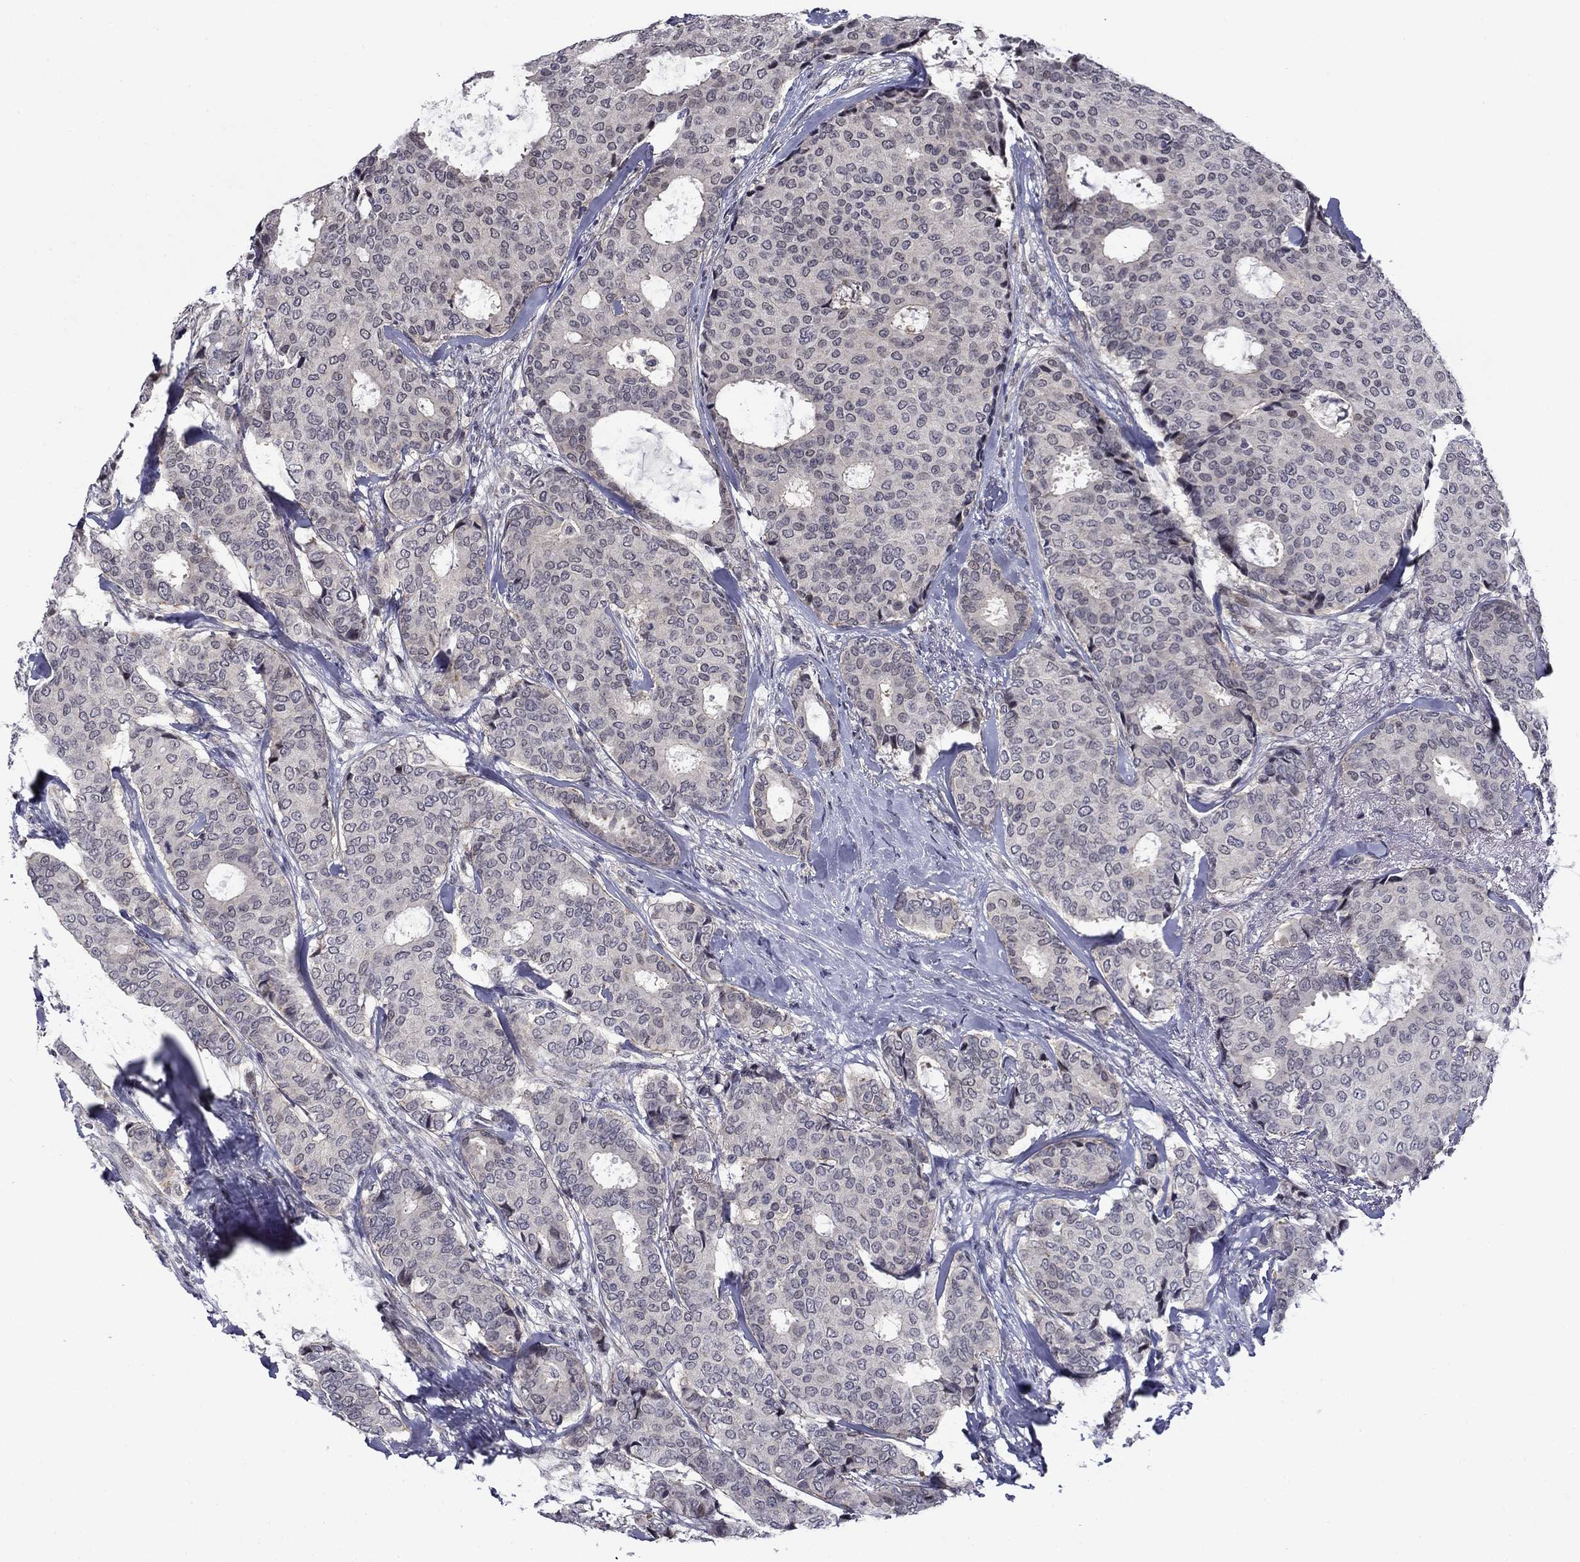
{"staining": {"intensity": "negative", "quantity": "none", "location": "none"}, "tissue": "breast cancer", "cell_type": "Tumor cells", "image_type": "cancer", "snomed": [{"axis": "morphology", "description": "Duct carcinoma"}, {"axis": "topography", "description": "Breast"}], "caption": "Breast infiltrating ductal carcinoma was stained to show a protein in brown. There is no significant positivity in tumor cells.", "gene": "B3GAT1", "patient": {"sex": "female", "age": 75}}